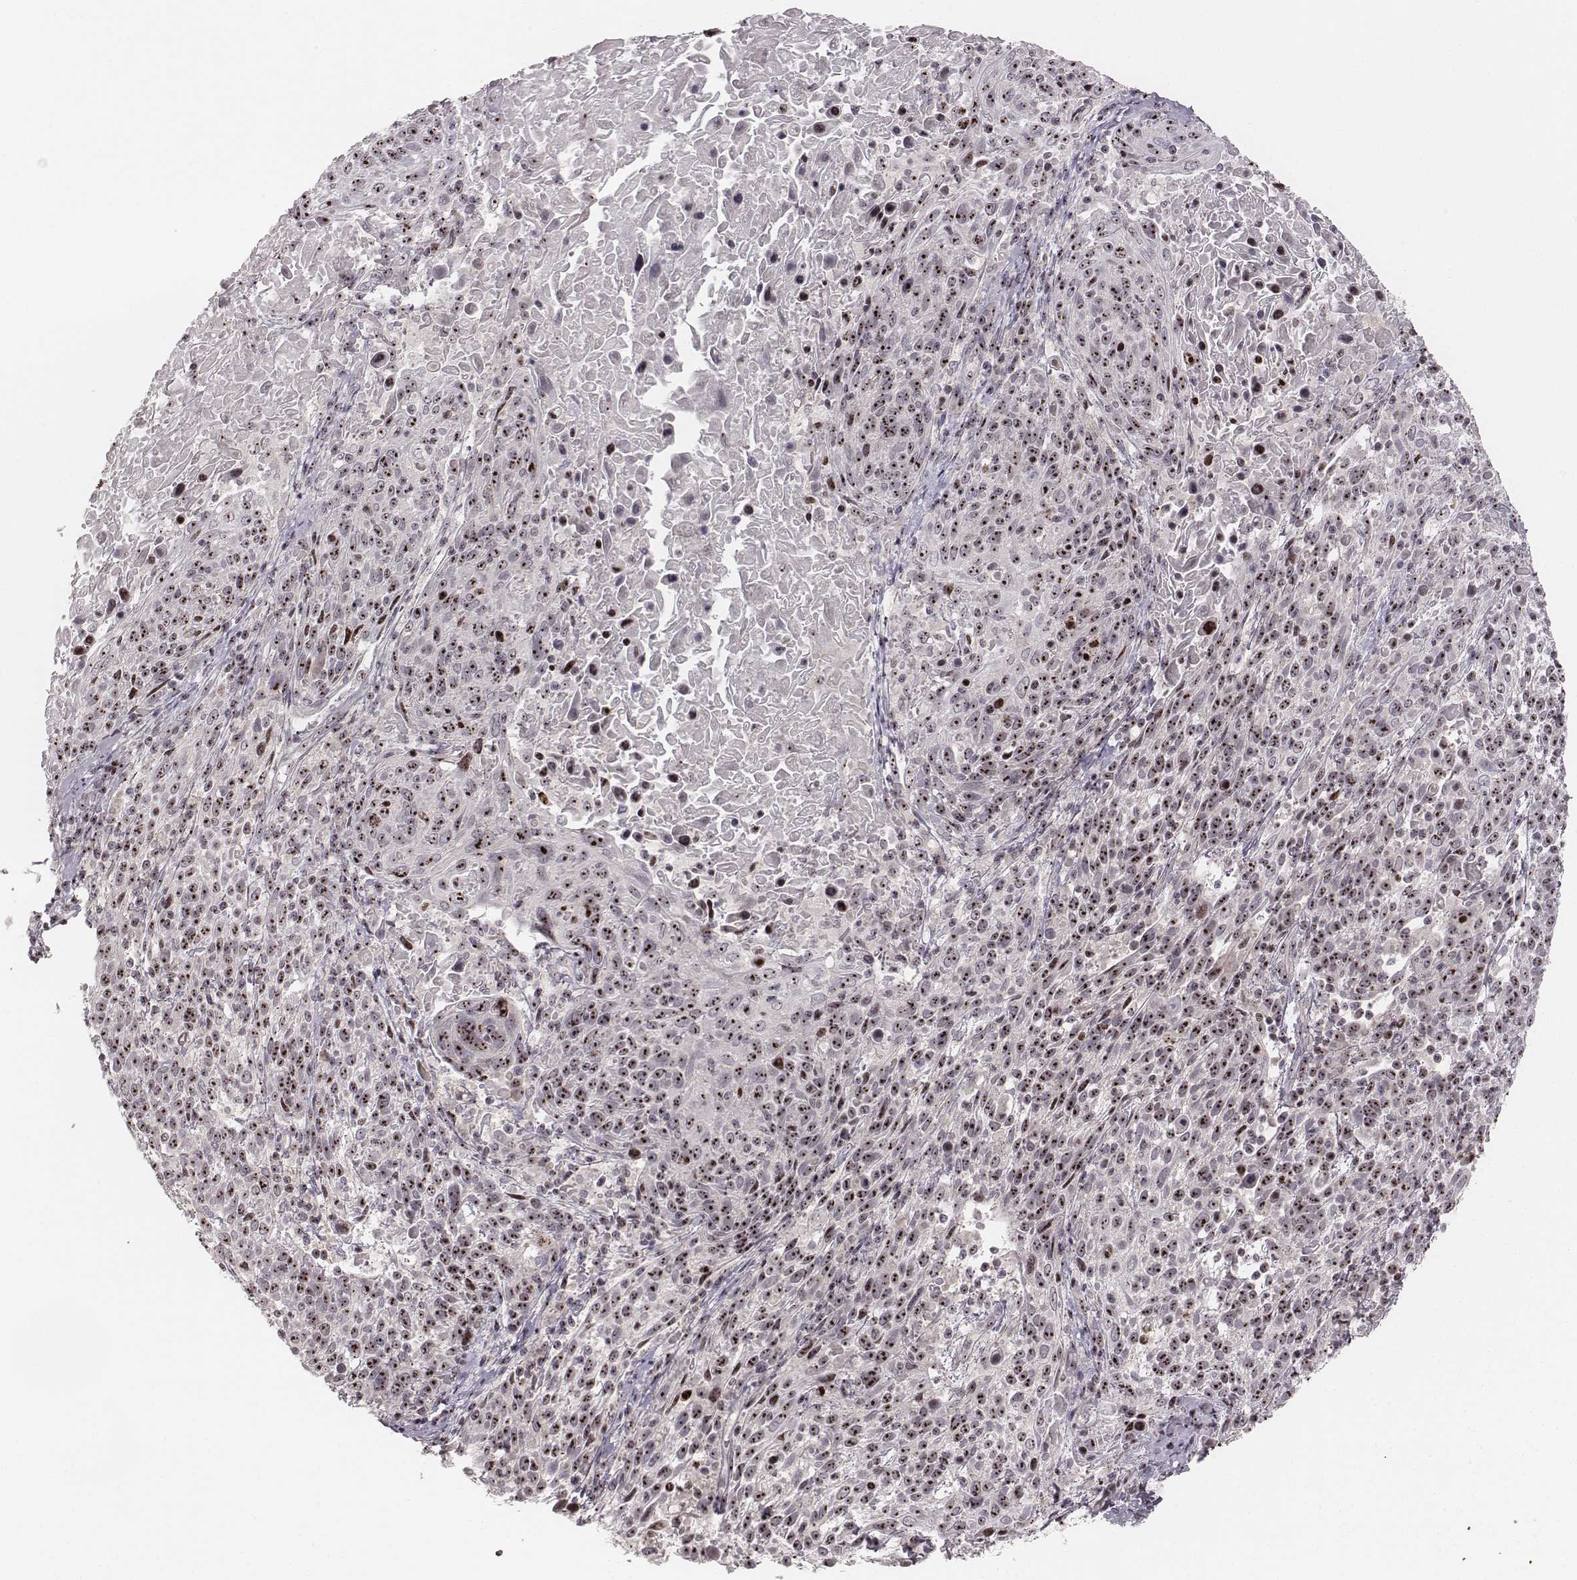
{"staining": {"intensity": "moderate", "quantity": ">75%", "location": "nuclear"}, "tissue": "cervical cancer", "cell_type": "Tumor cells", "image_type": "cancer", "snomed": [{"axis": "morphology", "description": "Squamous cell carcinoma, NOS"}, {"axis": "topography", "description": "Cervix"}], "caption": "A photomicrograph showing moderate nuclear expression in about >75% of tumor cells in squamous cell carcinoma (cervical), as visualized by brown immunohistochemical staining.", "gene": "NOP56", "patient": {"sex": "female", "age": 61}}